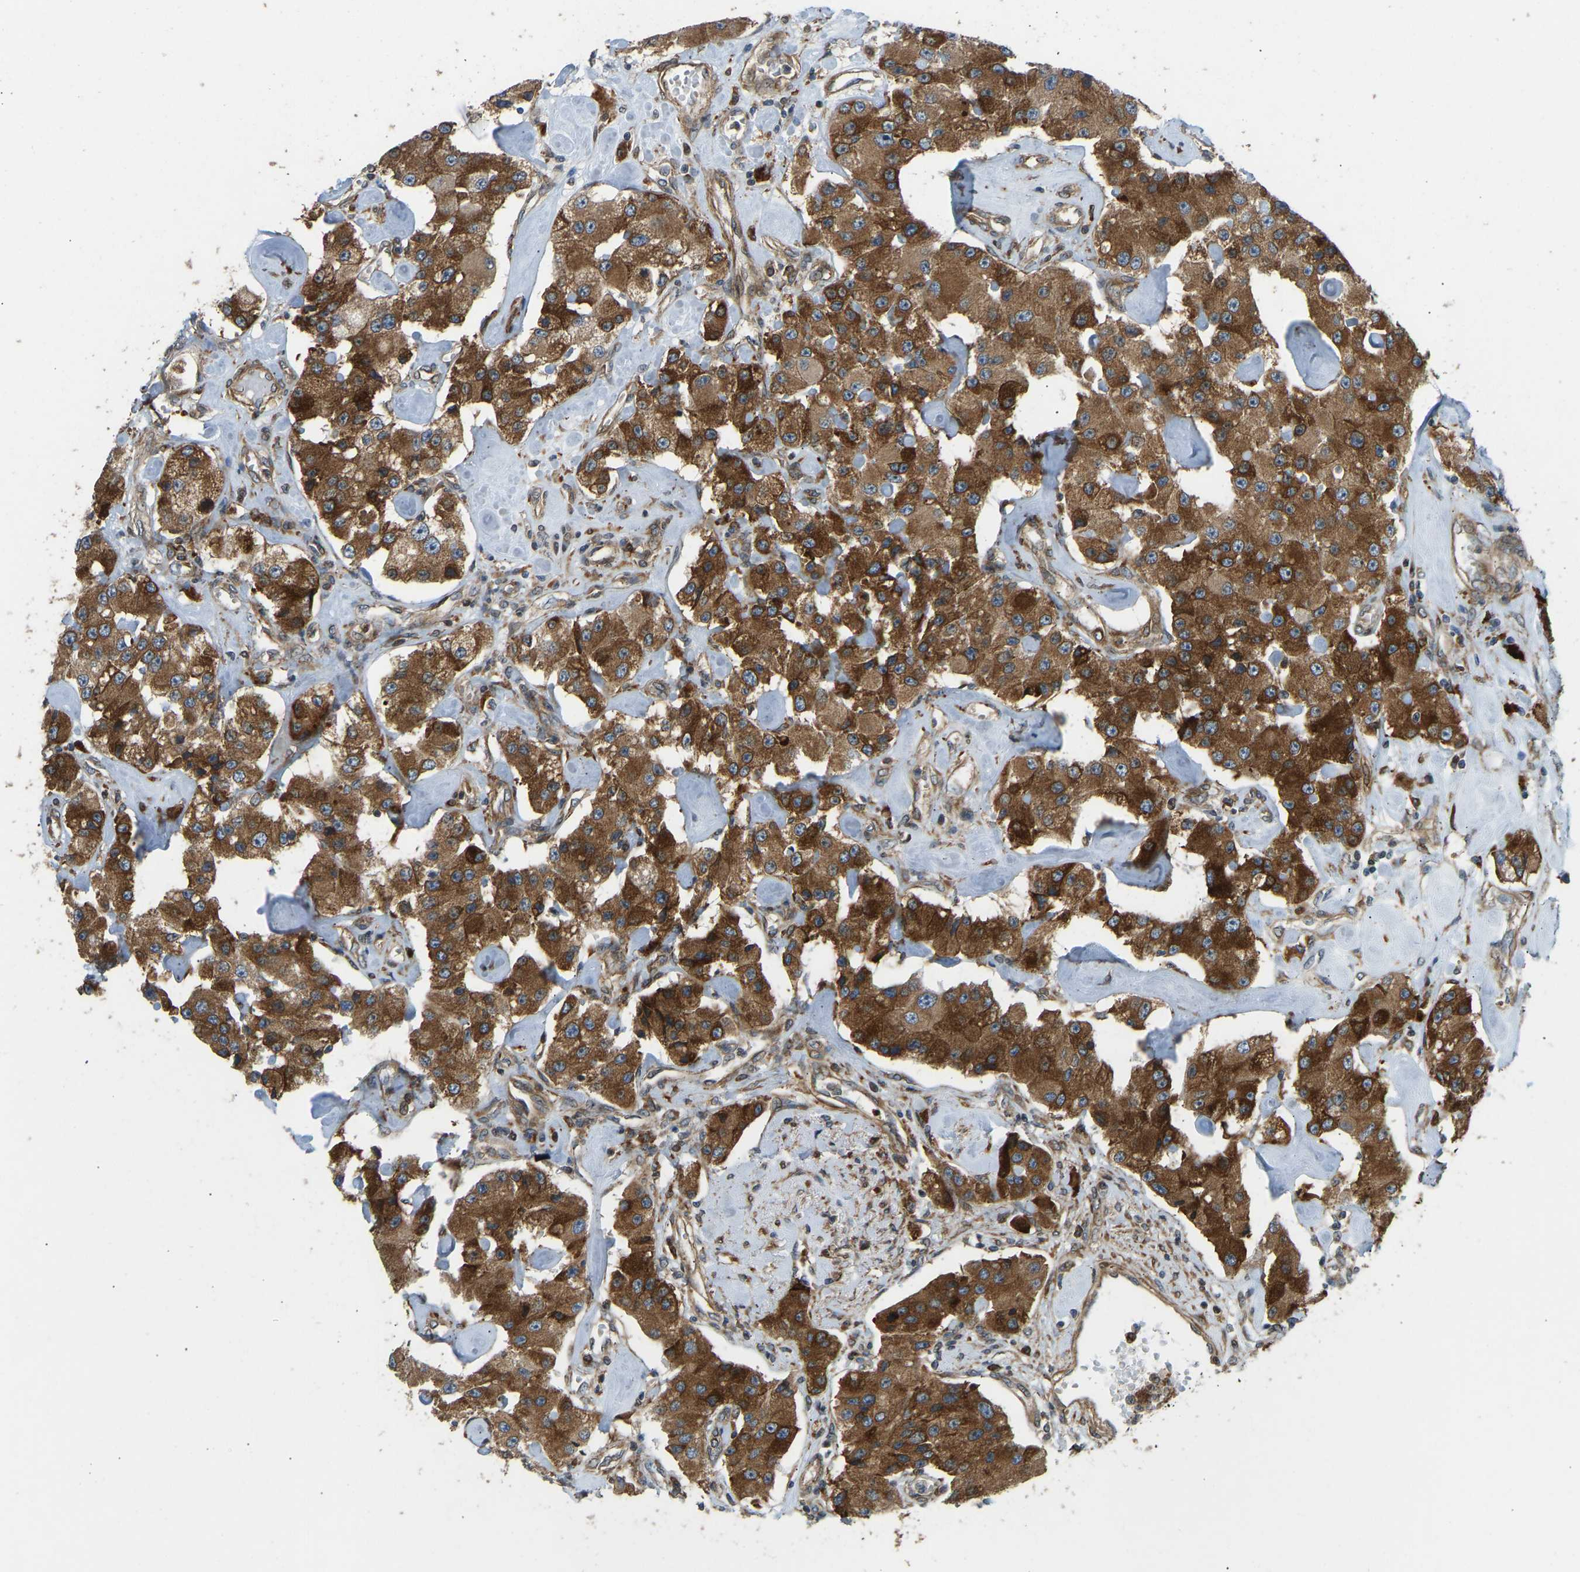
{"staining": {"intensity": "strong", "quantity": ">75%", "location": "cytoplasmic/membranous"}, "tissue": "carcinoid", "cell_type": "Tumor cells", "image_type": "cancer", "snomed": [{"axis": "morphology", "description": "Carcinoid, malignant, NOS"}, {"axis": "topography", "description": "Pancreas"}], "caption": "Carcinoid stained for a protein (brown) displays strong cytoplasmic/membranous positive expression in about >75% of tumor cells.", "gene": "OS9", "patient": {"sex": "male", "age": 41}}